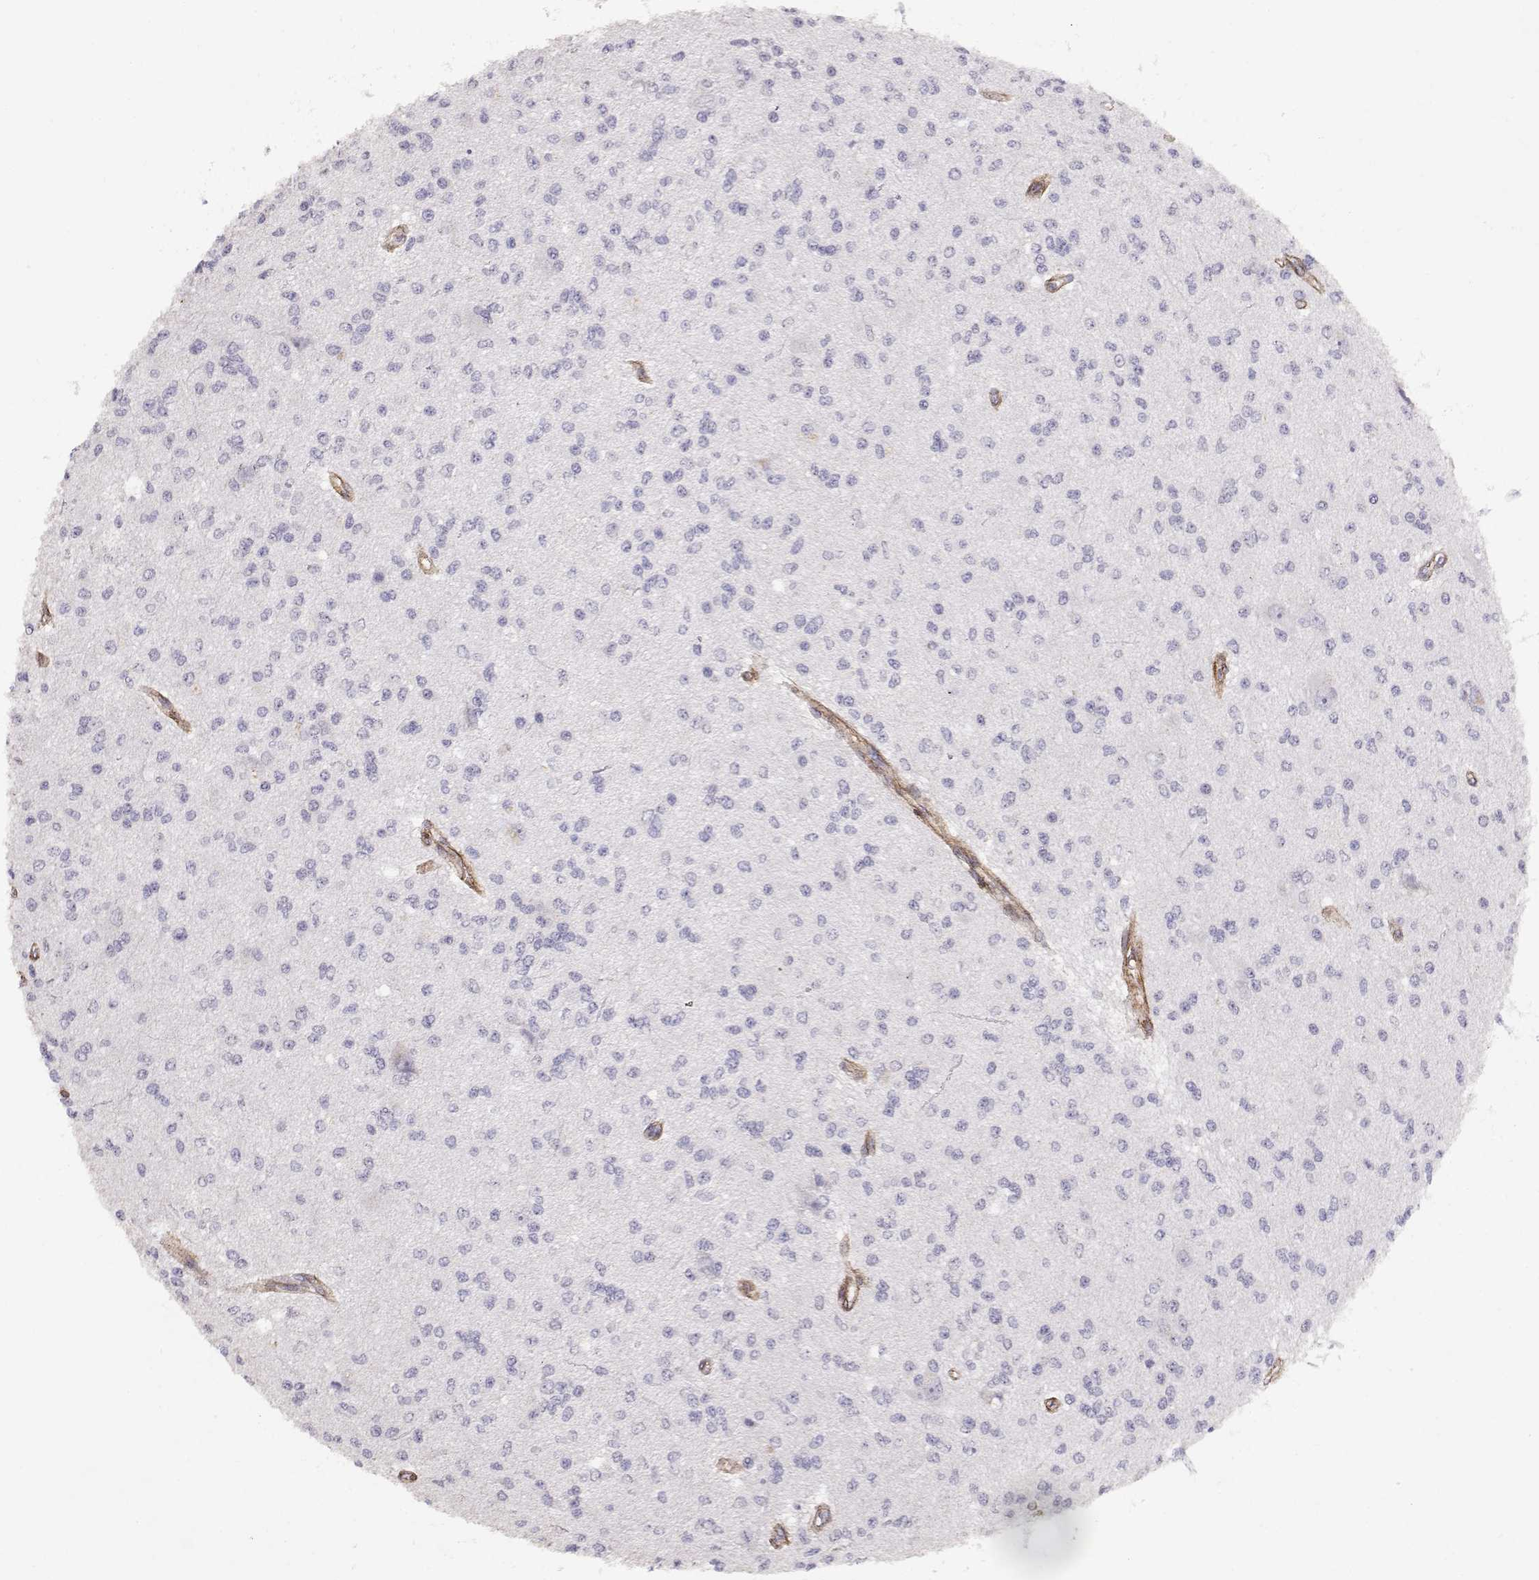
{"staining": {"intensity": "negative", "quantity": "none", "location": "none"}, "tissue": "glioma", "cell_type": "Tumor cells", "image_type": "cancer", "snomed": [{"axis": "morphology", "description": "Glioma, malignant, Low grade"}, {"axis": "topography", "description": "Brain"}], "caption": "An immunohistochemistry (IHC) photomicrograph of malignant low-grade glioma is shown. There is no staining in tumor cells of malignant low-grade glioma.", "gene": "LAMC1", "patient": {"sex": "male", "age": 67}}